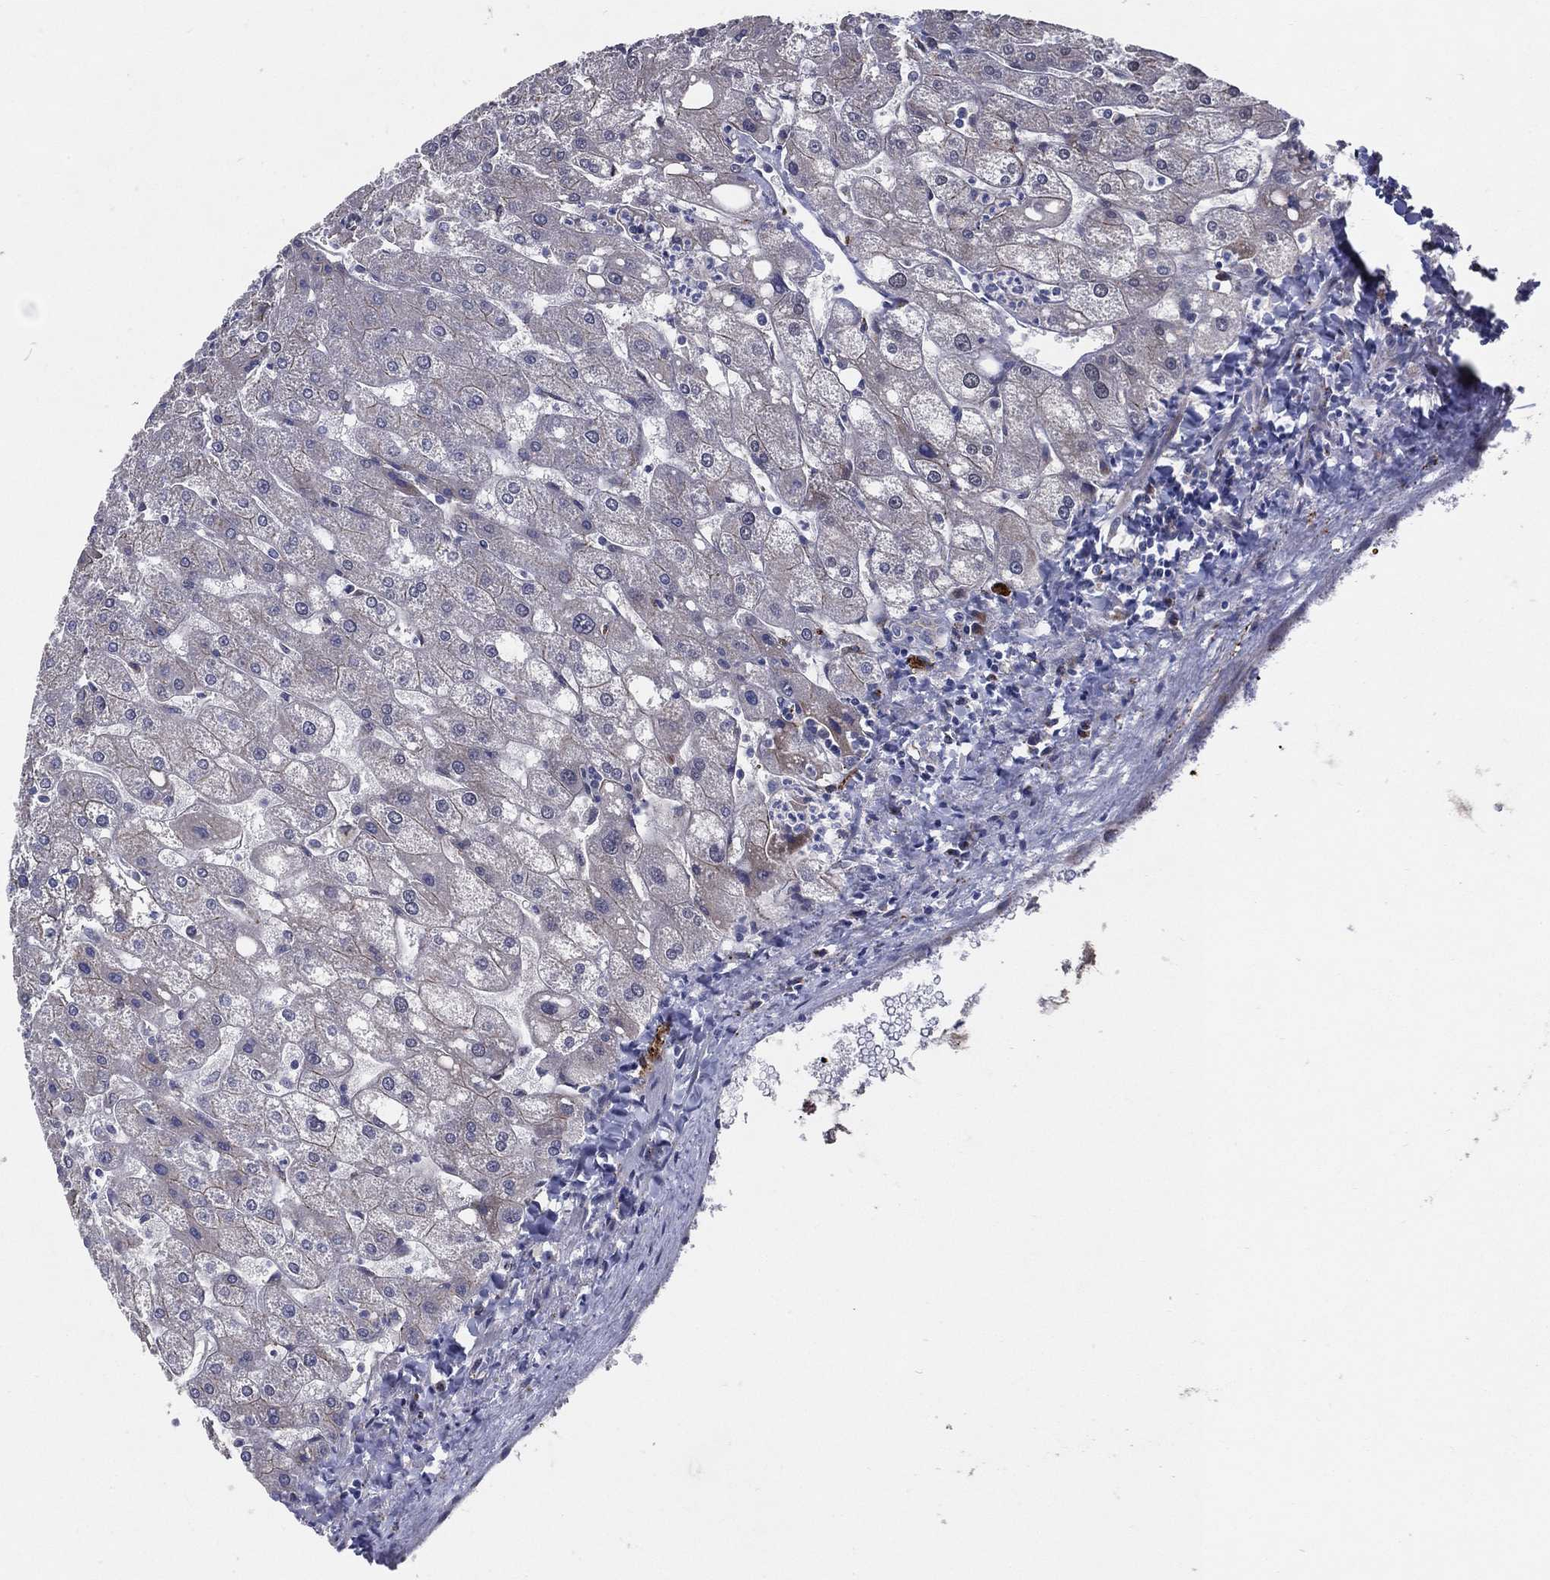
{"staining": {"intensity": "negative", "quantity": "none", "location": "none"}, "tissue": "liver", "cell_type": "Cholangiocytes", "image_type": "normal", "snomed": [{"axis": "morphology", "description": "Normal tissue, NOS"}, {"axis": "topography", "description": "Liver"}], "caption": "Protein analysis of benign liver exhibits no significant positivity in cholangiocytes.", "gene": "ARHGAP11A", "patient": {"sex": "male", "age": 67}}